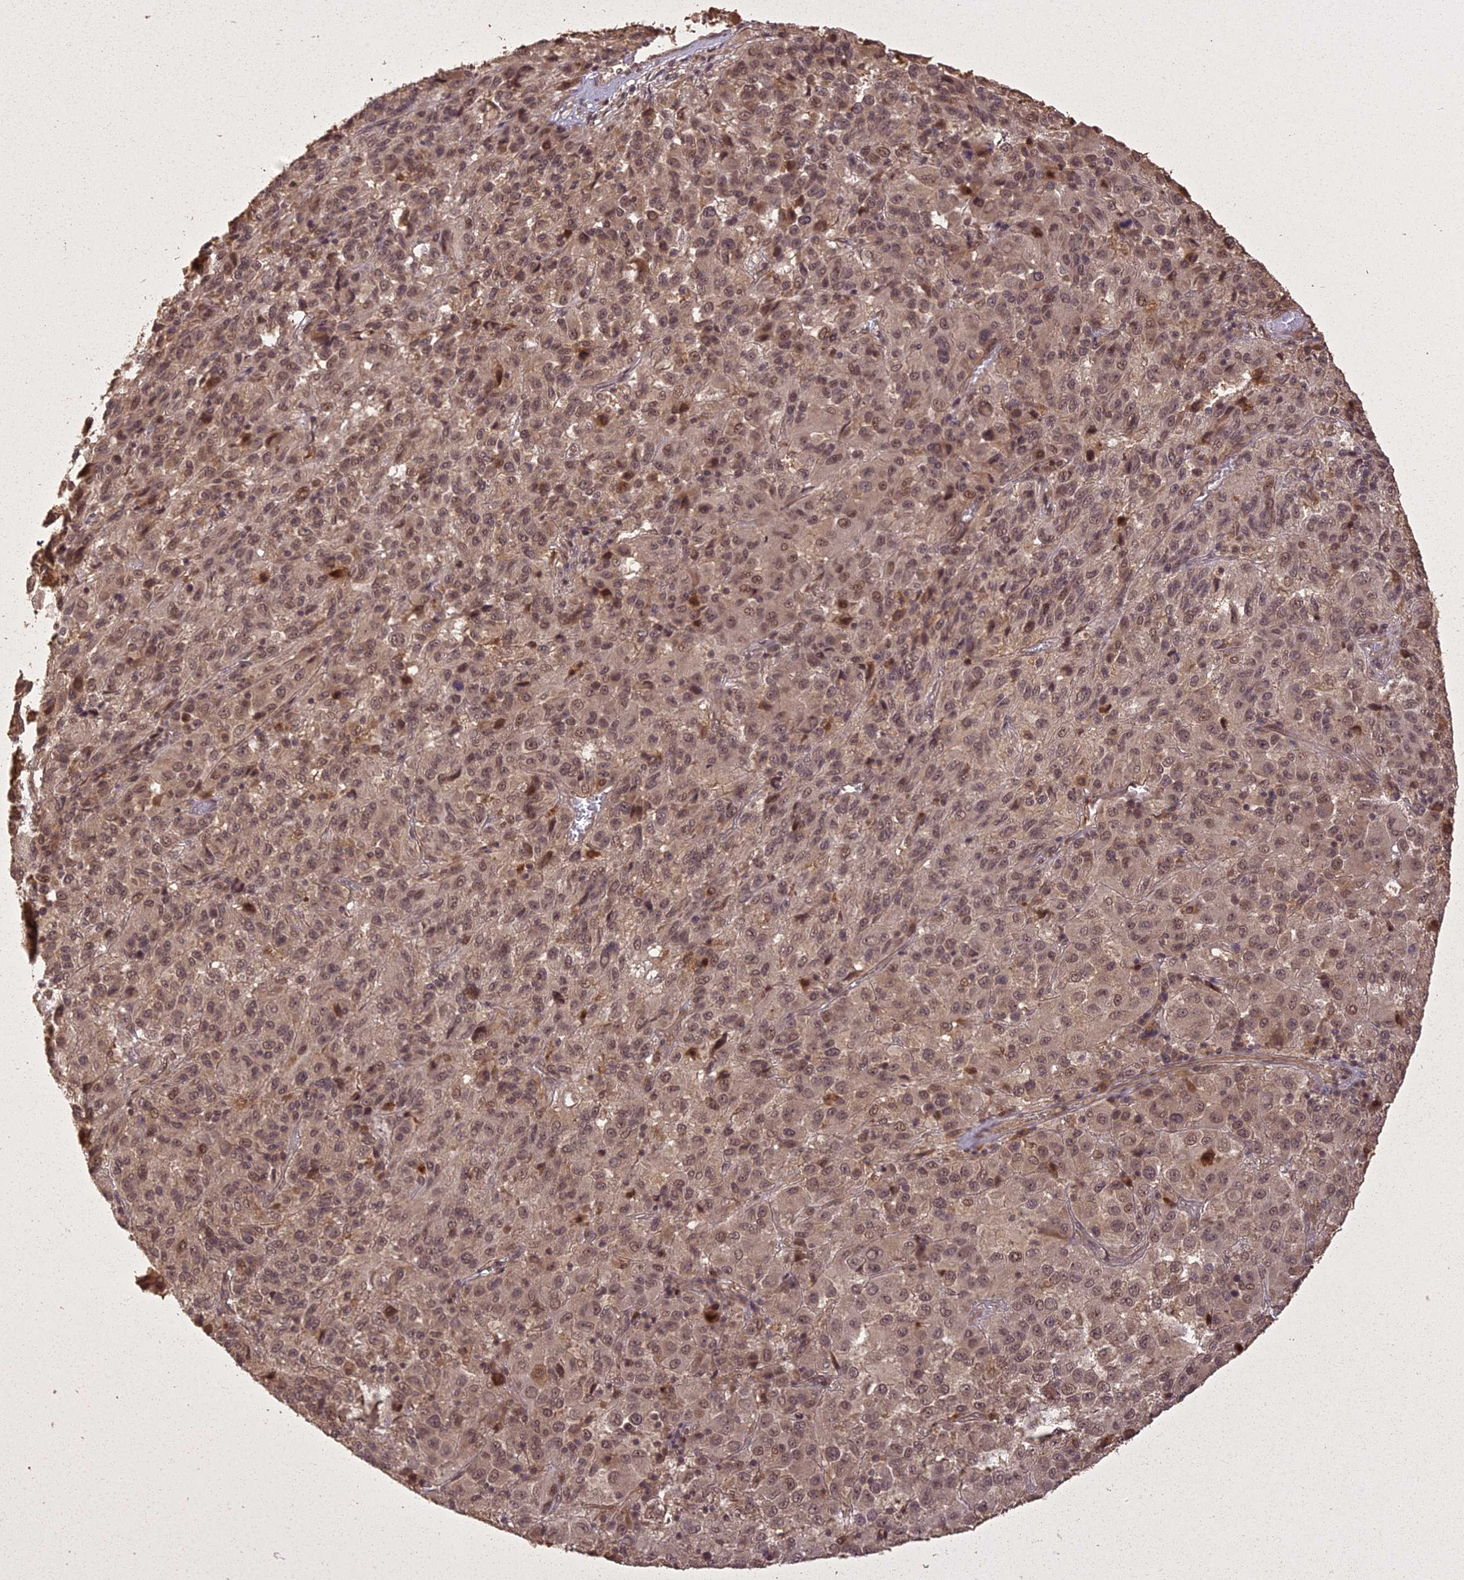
{"staining": {"intensity": "moderate", "quantity": ">75%", "location": "nuclear"}, "tissue": "melanoma", "cell_type": "Tumor cells", "image_type": "cancer", "snomed": [{"axis": "morphology", "description": "Malignant melanoma, Metastatic site"}, {"axis": "topography", "description": "Lung"}], "caption": "This is an image of immunohistochemistry staining of melanoma, which shows moderate positivity in the nuclear of tumor cells.", "gene": "LIN37", "patient": {"sex": "male", "age": 64}}